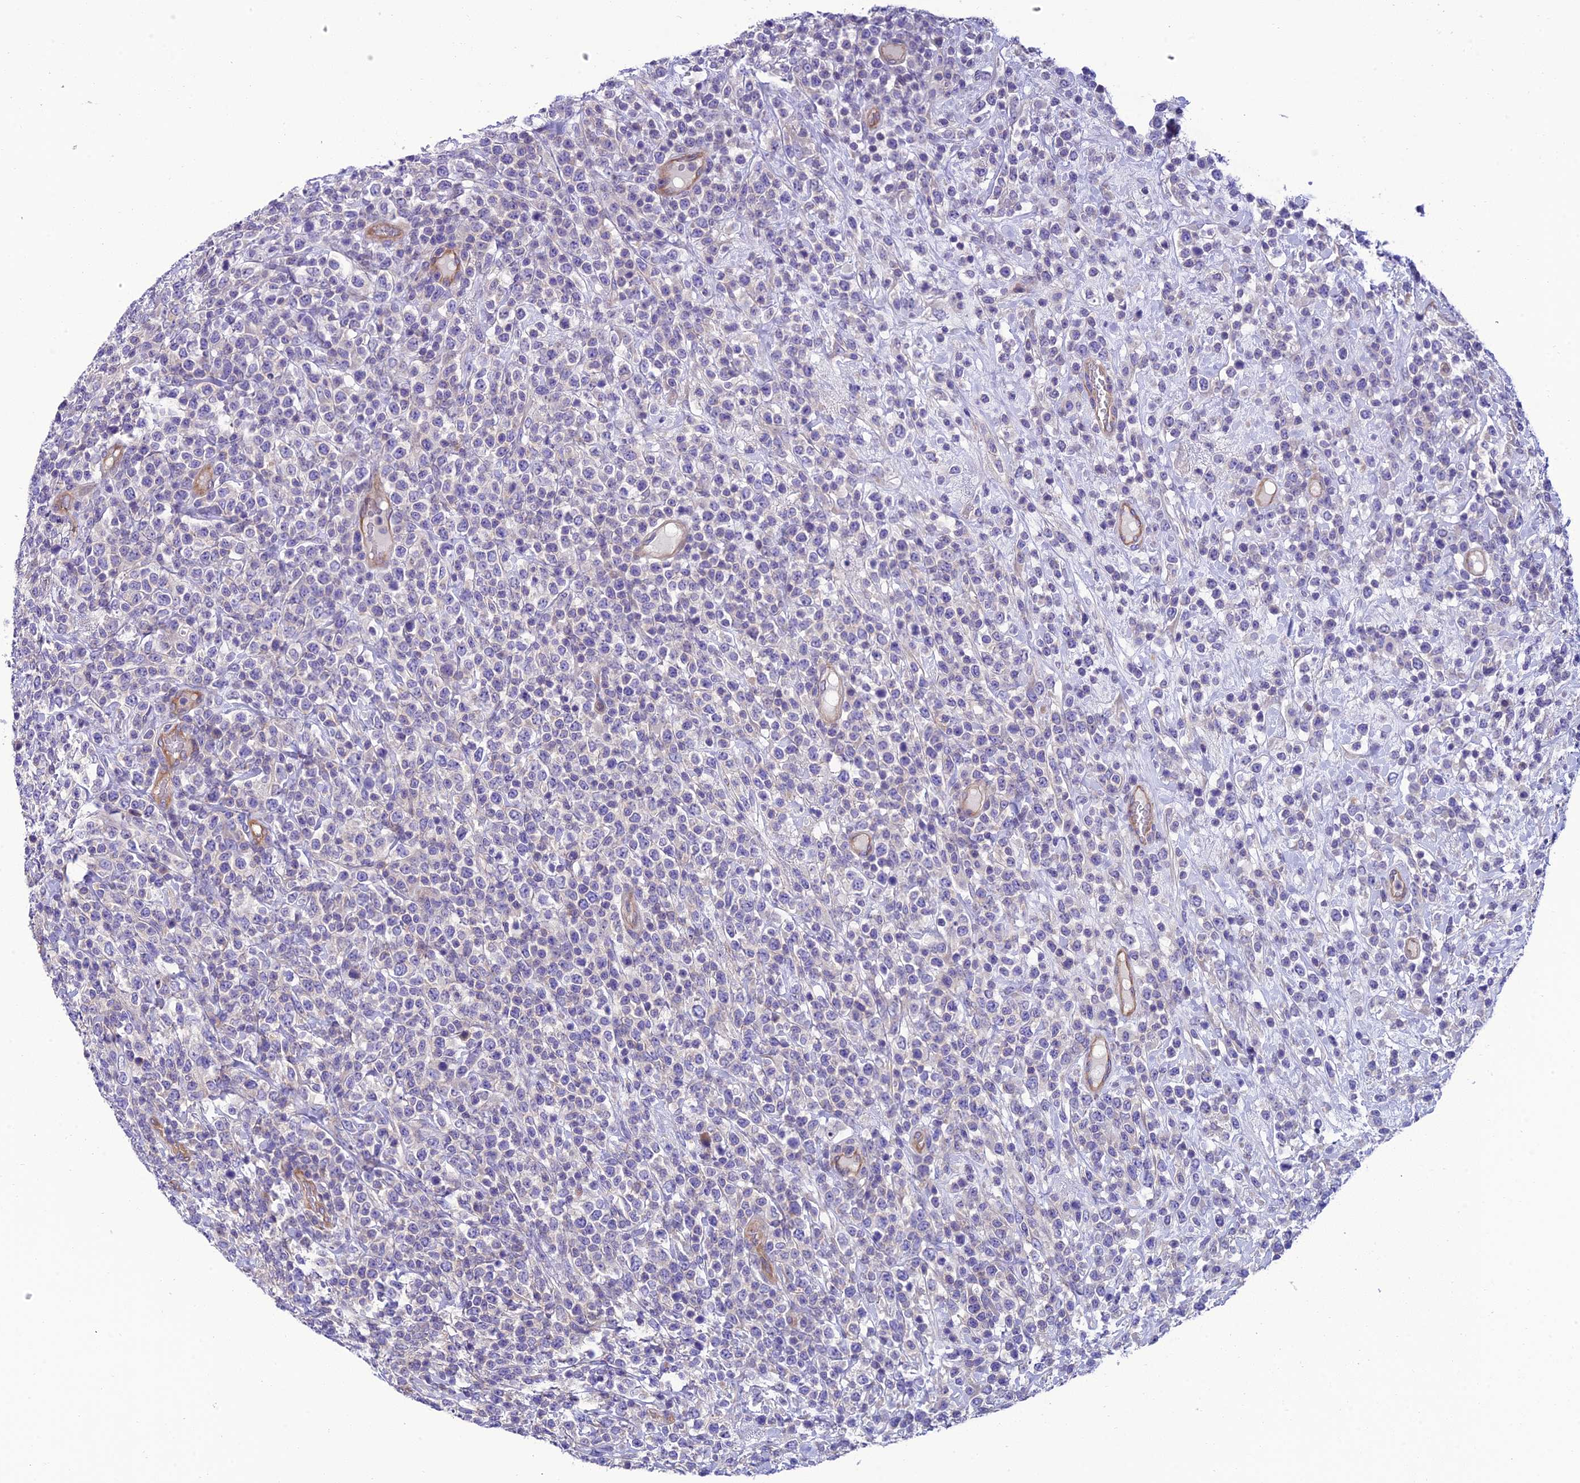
{"staining": {"intensity": "negative", "quantity": "none", "location": "none"}, "tissue": "lymphoma", "cell_type": "Tumor cells", "image_type": "cancer", "snomed": [{"axis": "morphology", "description": "Malignant lymphoma, non-Hodgkin's type, High grade"}, {"axis": "topography", "description": "Colon"}], "caption": "Lymphoma stained for a protein using immunohistochemistry (IHC) shows no staining tumor cells.", "gene": "PPFIA3", "patient": {"sex": "female", "age": 53}}